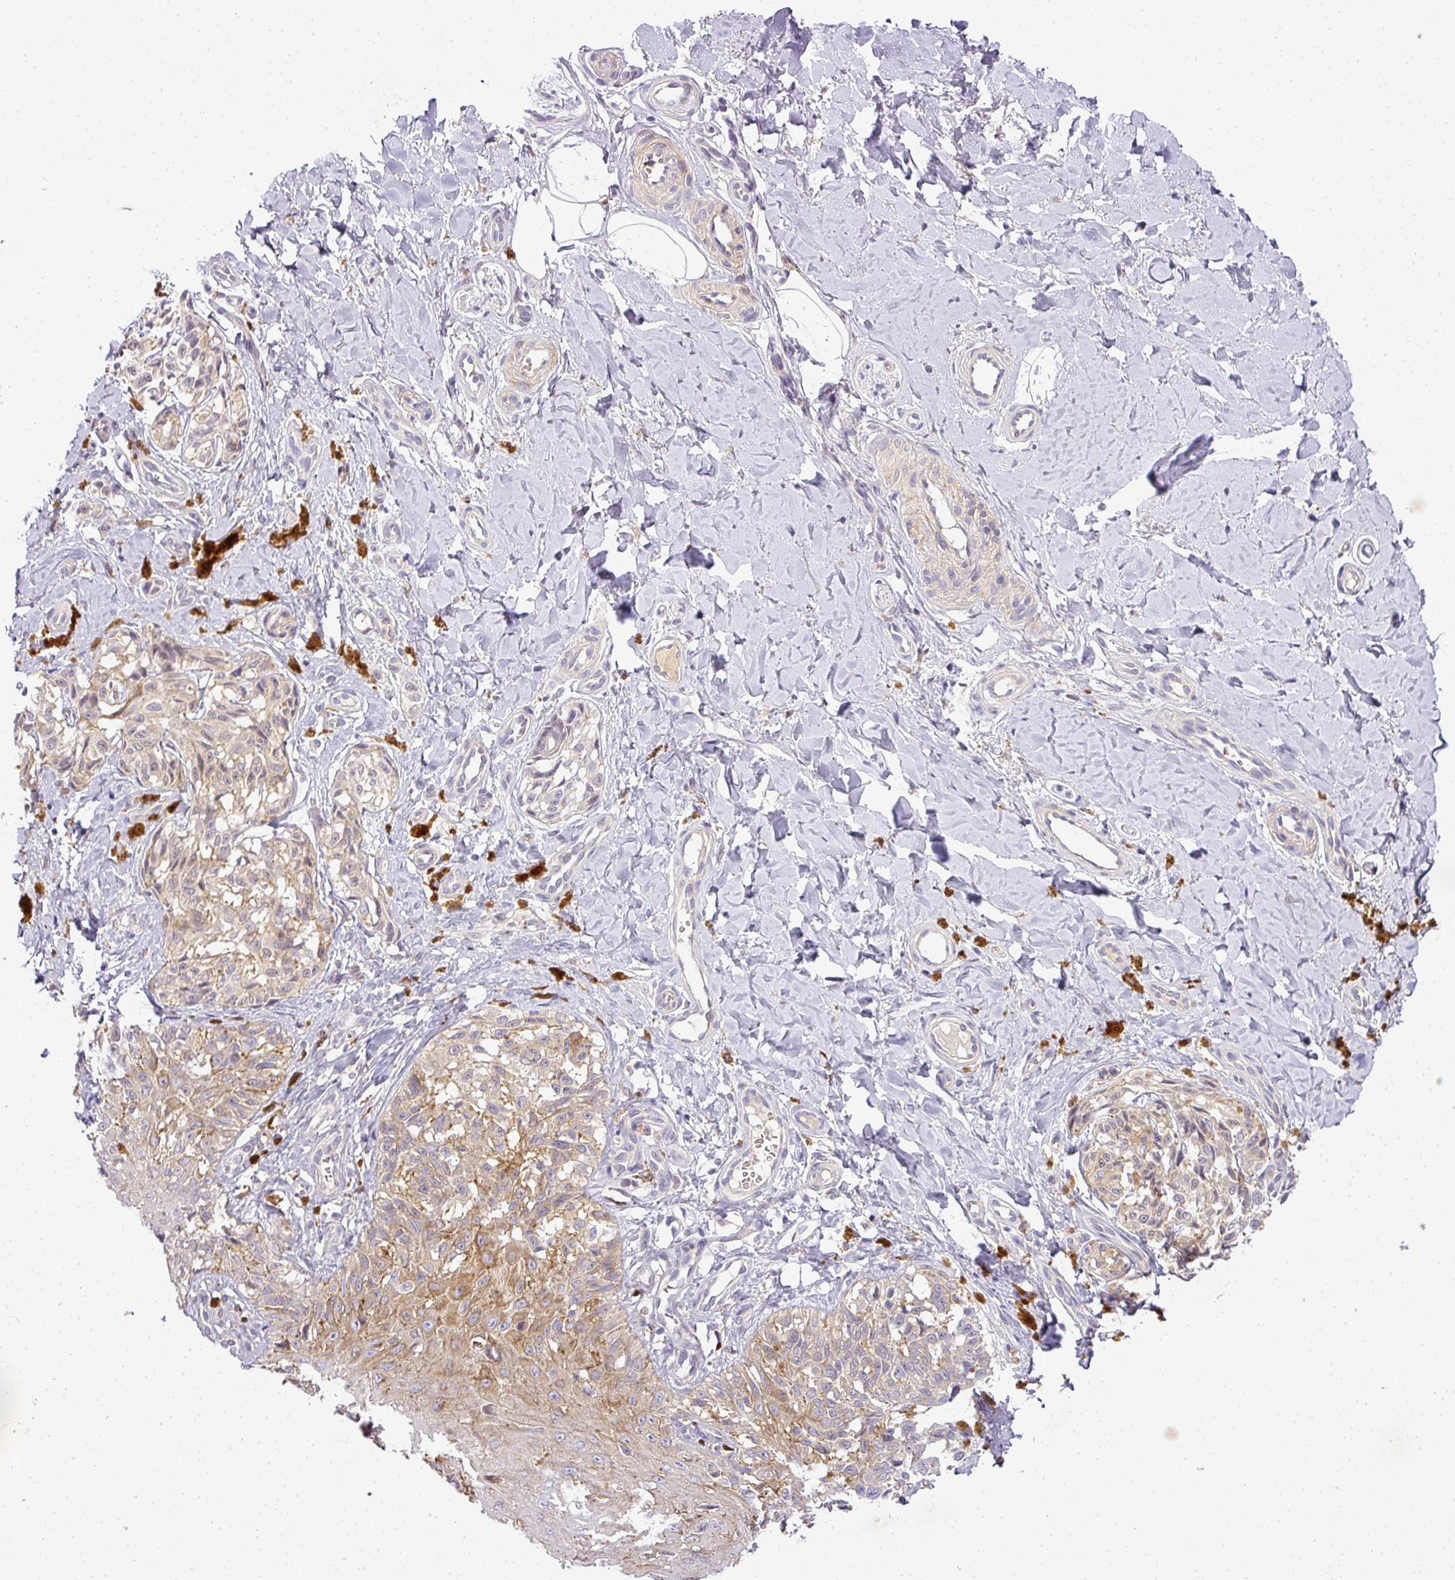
{"staining": {"intensity": "weak", "quantity": ">75%", "location": "cytoplasmic/membranous"}, "tissue": "melanoma", "cell_type": "Tumor cells", "image_type": "cancer", "snomed": [{"axis": "morphology", "description": "Malignant melanoma, NOS"}, {"axis": "topography", "description": "Skin"}], "caption": "Immunohistochemical staining of human melanoma exhibits weak cytoplasmic/membranous protein positivity in about >75% of tumor cells.", "gene": "ADH5", "patient": {"sex": "female", "age": 65}}